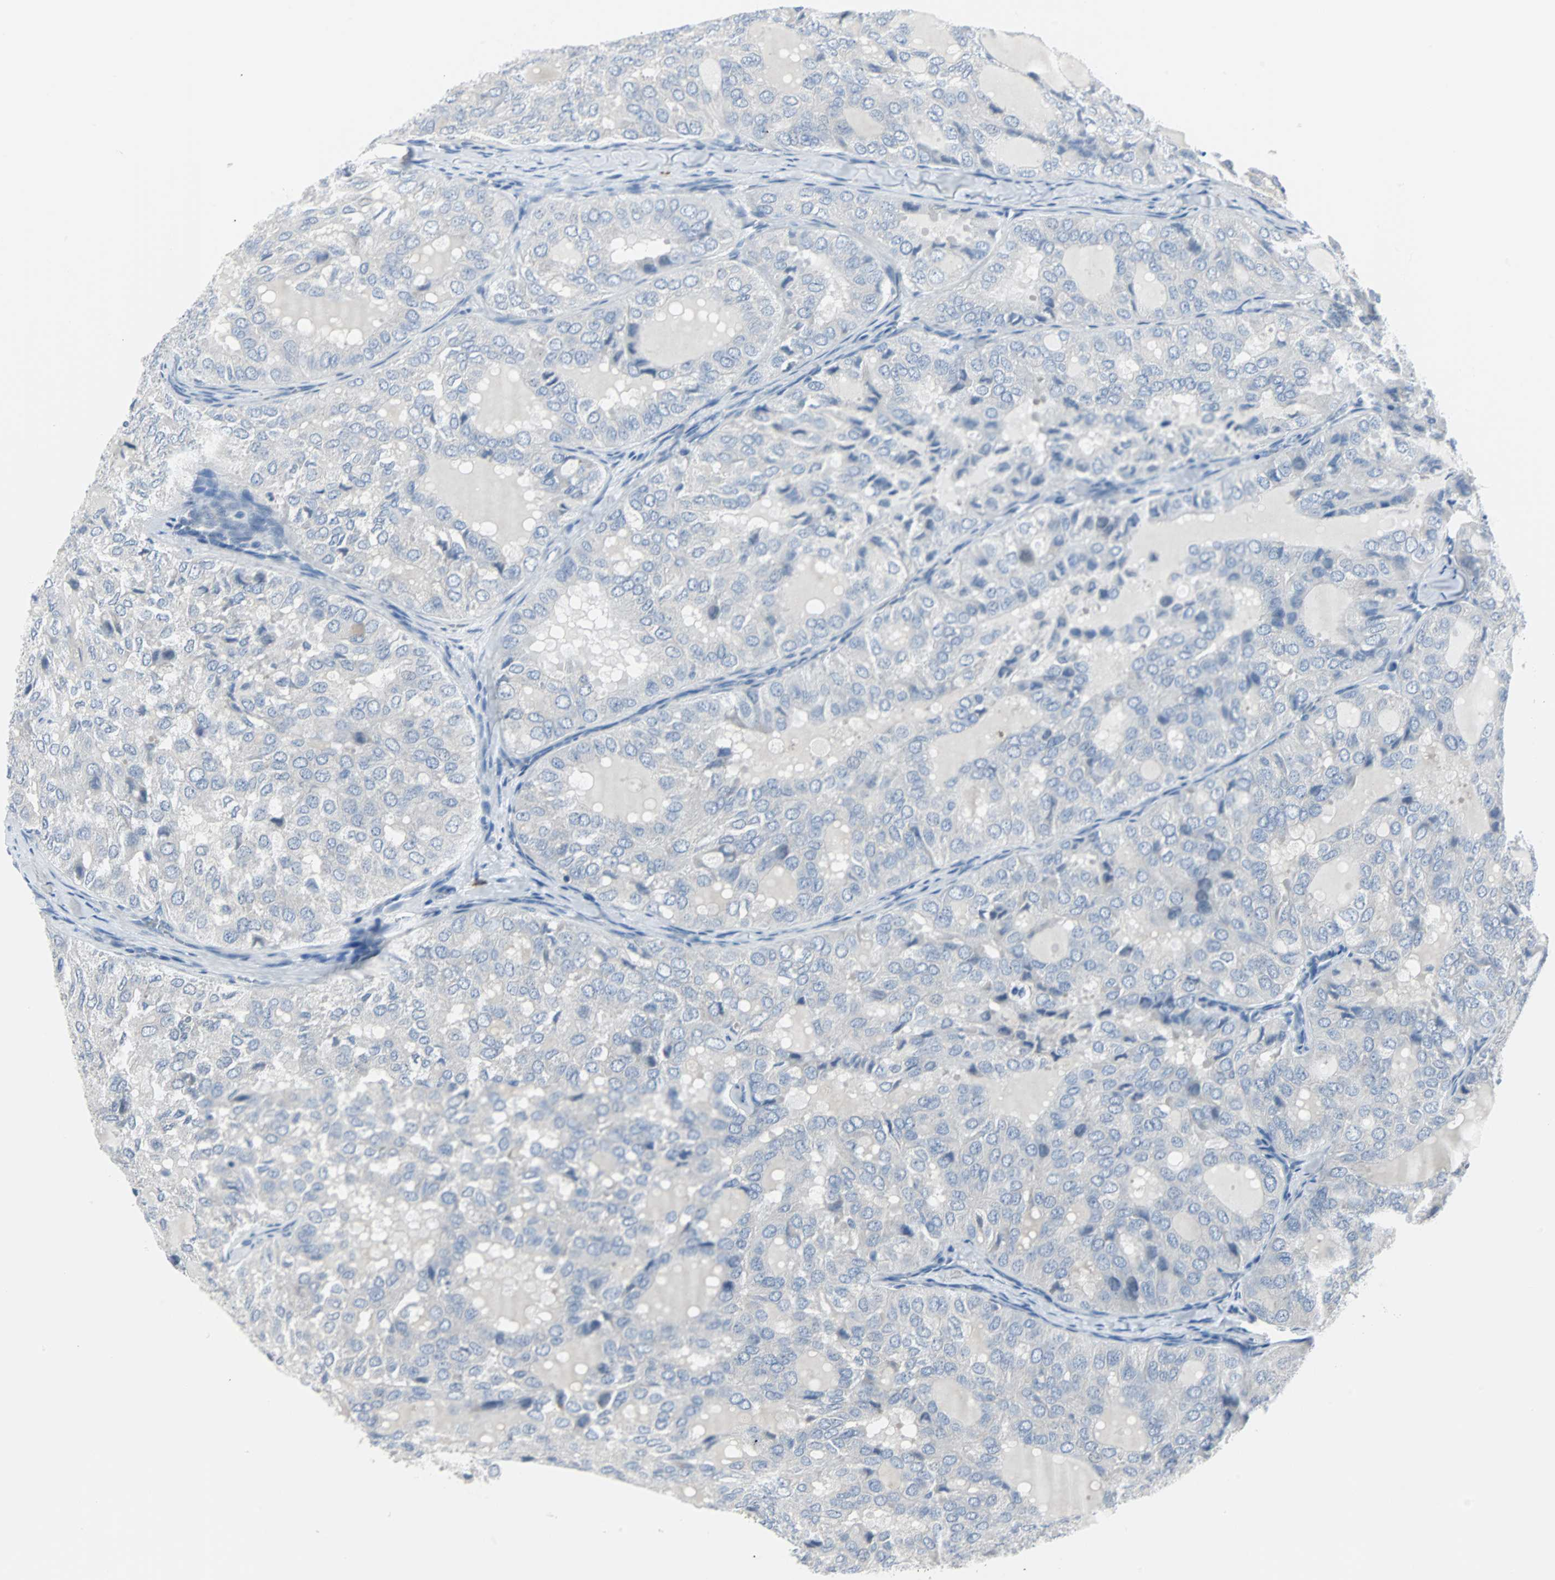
{"staining": {"intensity": "negative", "quantity": "none", "location": "none"}, "tissue": "thyroid cancer", "cell_type": "Tumor cells", "image_type": "cancer", "snomed": [{"axis": "morphology", "description": "Follicular adenoma carcinoma, NOS"}, {"axis": "topography", "description": "Thyroid gland"}], "caption": "Immunohistochemical staining of follicular adenoma carcinoma (thyroid) reveals no significant positivity in tumor cells.", "gene": "RASA1", "patient": {"sex": "male", "age": 75}}